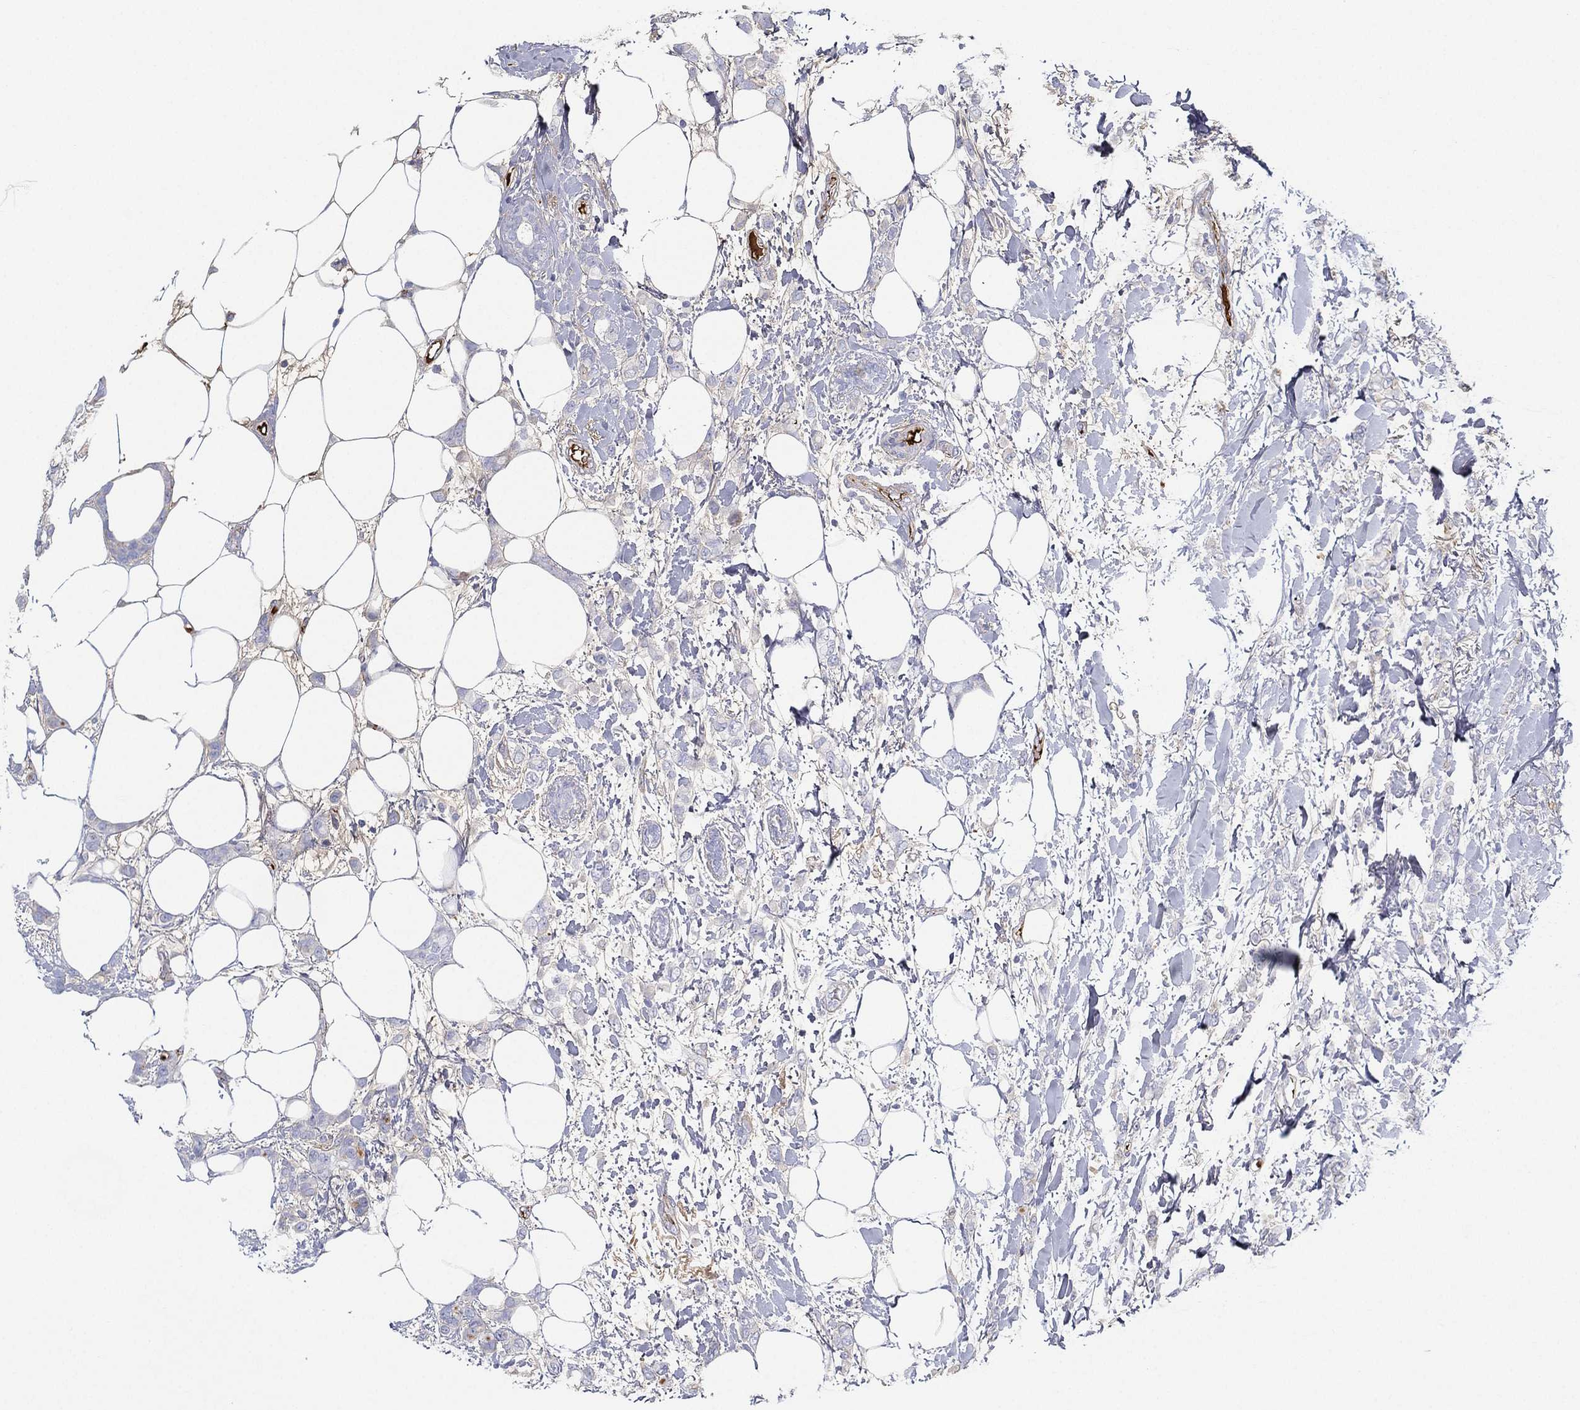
{"staining": {"intensity": "negative", "quantity": "none", "location": "none"}, "tissue": "breast cancer", "cell_type": "Tumor cells", "image_type": "cancer", "snomed": [{"axis": "morphology", "description": "Lobular carcinoma"}, {"axis": "topography", "description": "Breast"}], "caption": "An image of breast cancer stained for a protein reveals no brown staining in tumor cells. (DAB IHC visualized using brightfield microscopy, high magnification).", "gene": "IFNB1", "patient": {"sex": "female", "age": 66}}